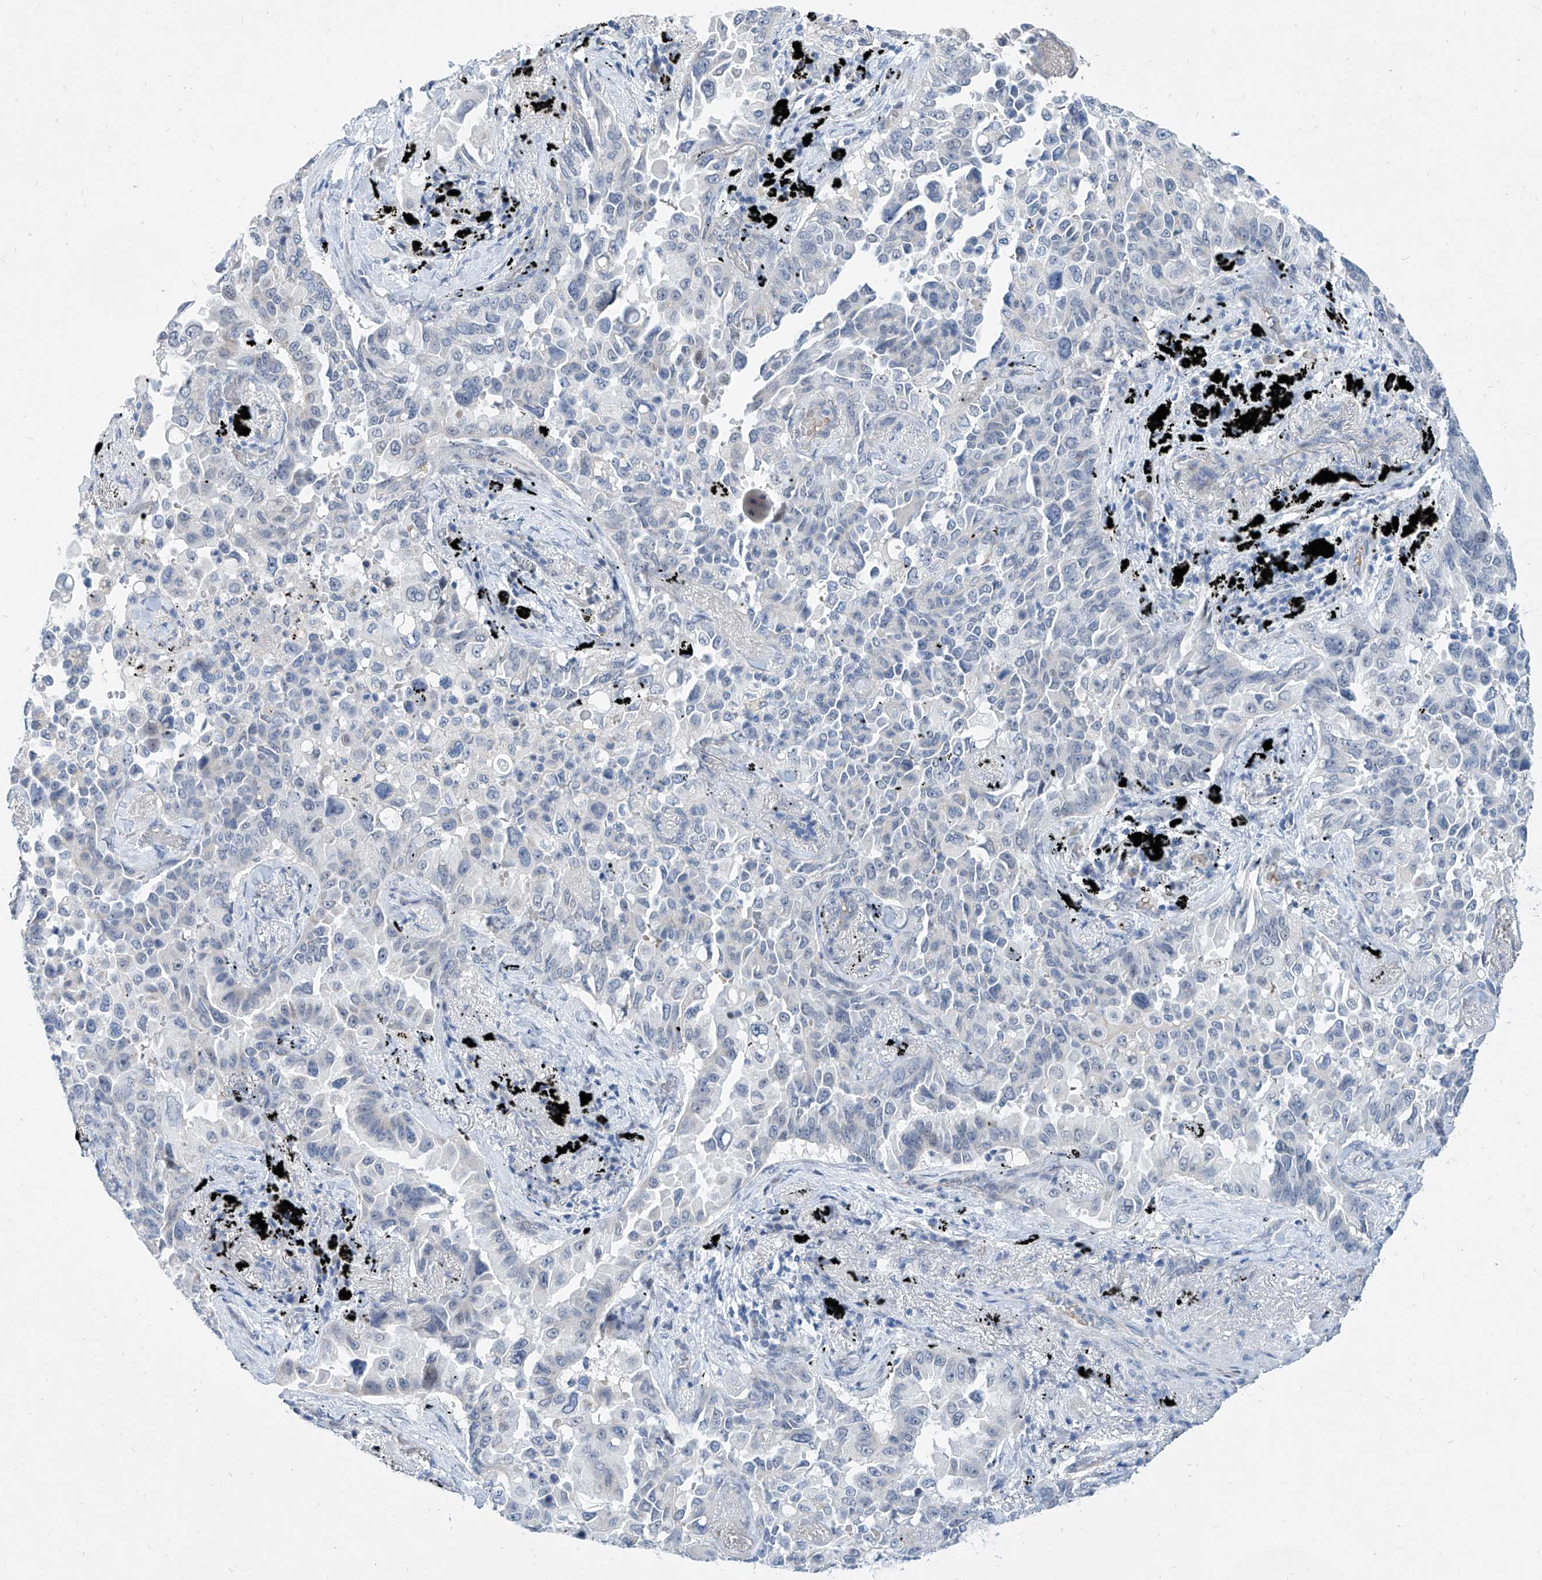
{"staining": {"intensity": "negative", "quantity": "none", "location": "none"}, "tissue": "lung cancer", "cell_type": "Tumor cells", "image_type": "cancer", "snomed": [{"axis": "morphology", "description": "Adenocarcinoma, NOS"}, {"axis": "topography", "description": "Lung"}], "caption": "Immunohistochemistry (IHC) image of human lung cancer (adenocarcinoma) stained for a protein (brown), which exhibits no expression in tumor cells.", "gene": "BPTF", "patient": {"sex": "female", "age": 67}}